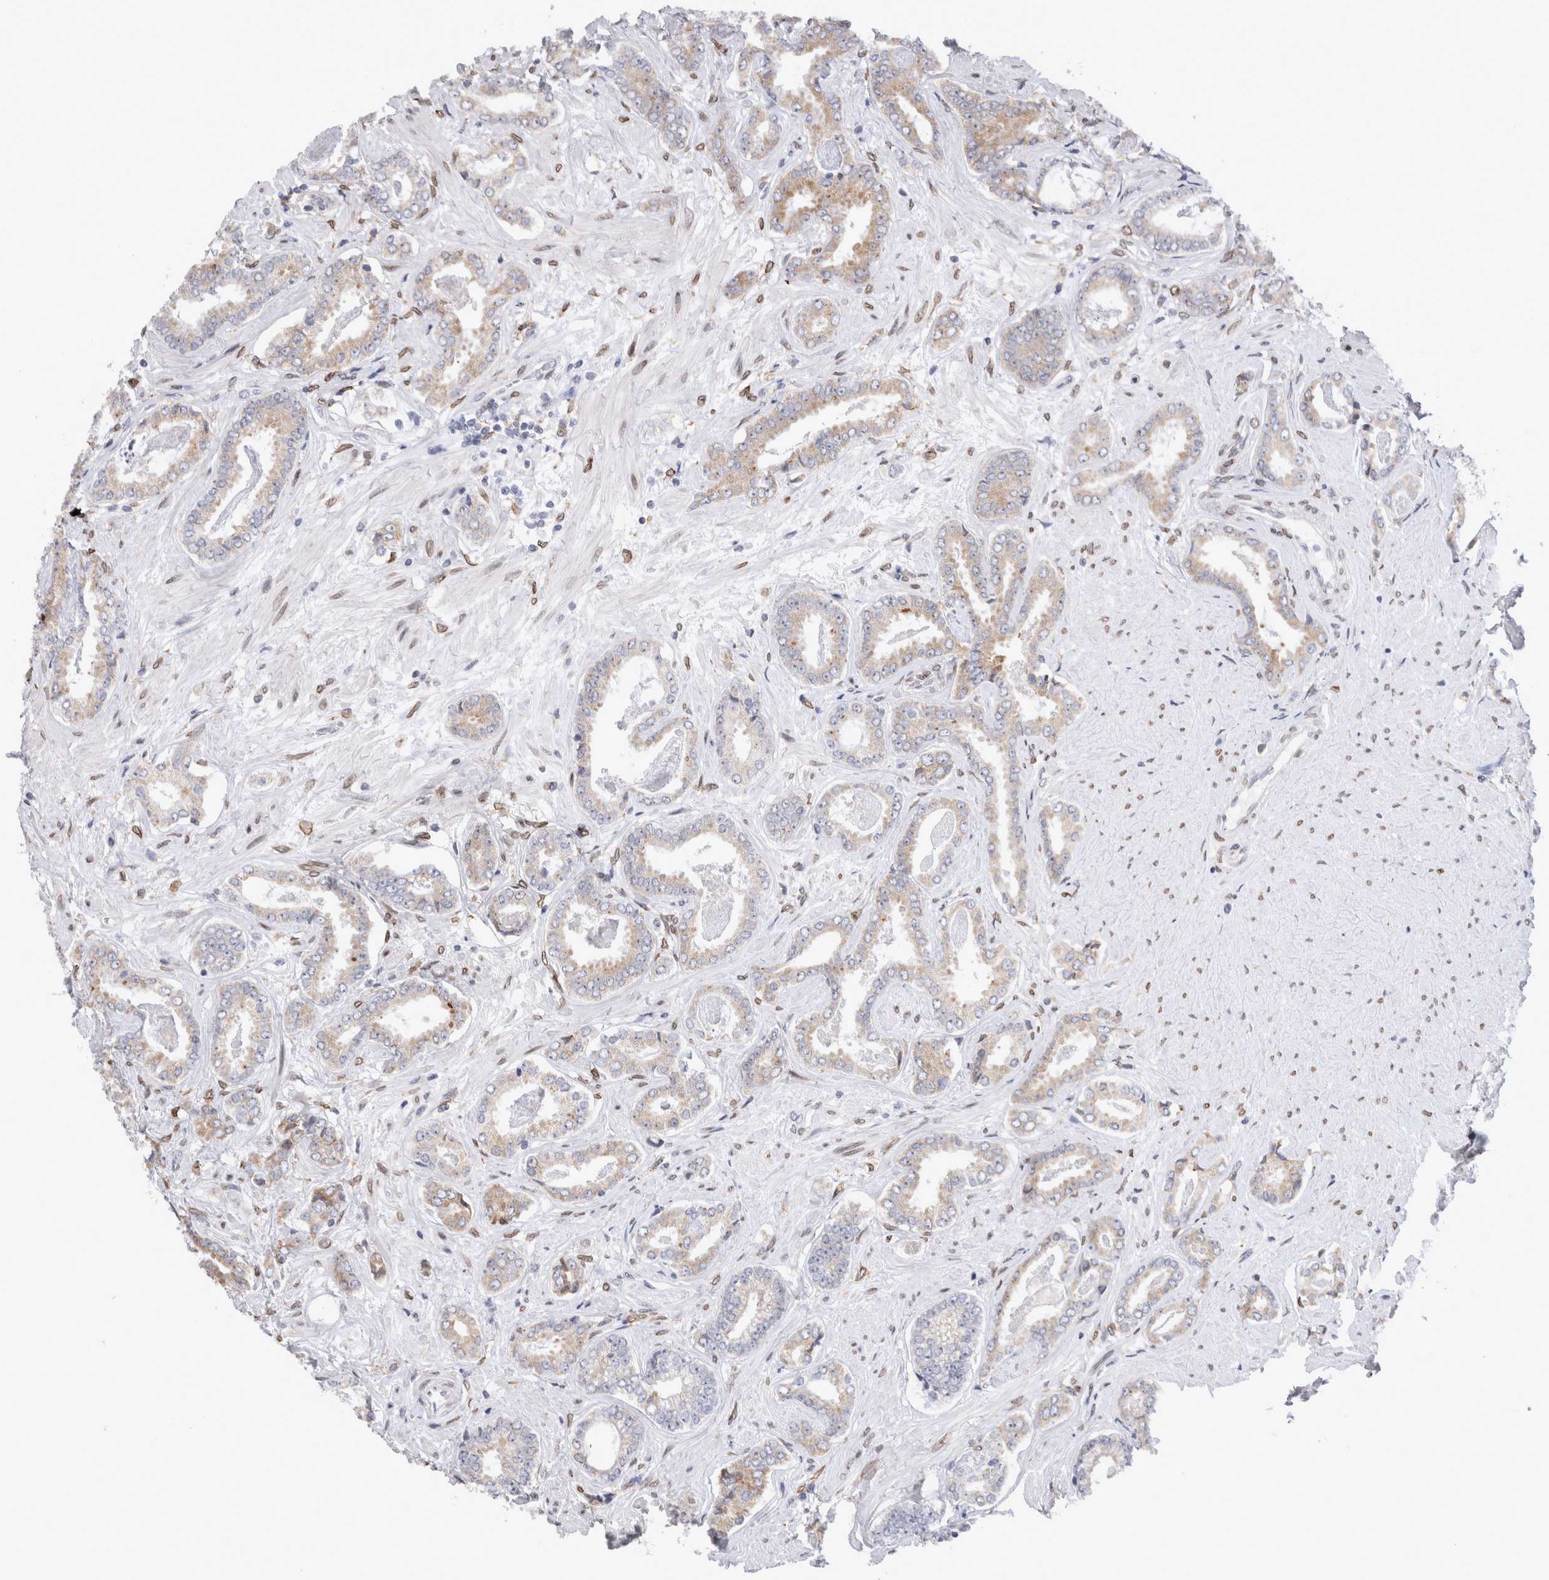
{"staining": {"intensity": "weak", "quantity": "25%-75%", "location": "cytoplasmic/membranous"}, "tissue": "prostate cancer", "cell_type": "Tumor cells", "image_type": "cancer", "snomed": [{"axis": "morphology", "description": "Adenocarcinoma, Low grade"}, {"axis": "topography", "description": "Prostate"}], "caption": "Prostate cancer (low-grade adenocarcinoma) was stained to show a protein in brown. There is low levels of weak cytoplasmic/membranous positivity in approximately 25%-75% of tumor cells. Using DAB (3,3'-diaminobenzidine) (brown) and hematoxylin (blue) stains, captured at high magnification using brightfield microscopy.", "gene": "VCPIP1", "patient": {"sex": "male", "age": 71}}